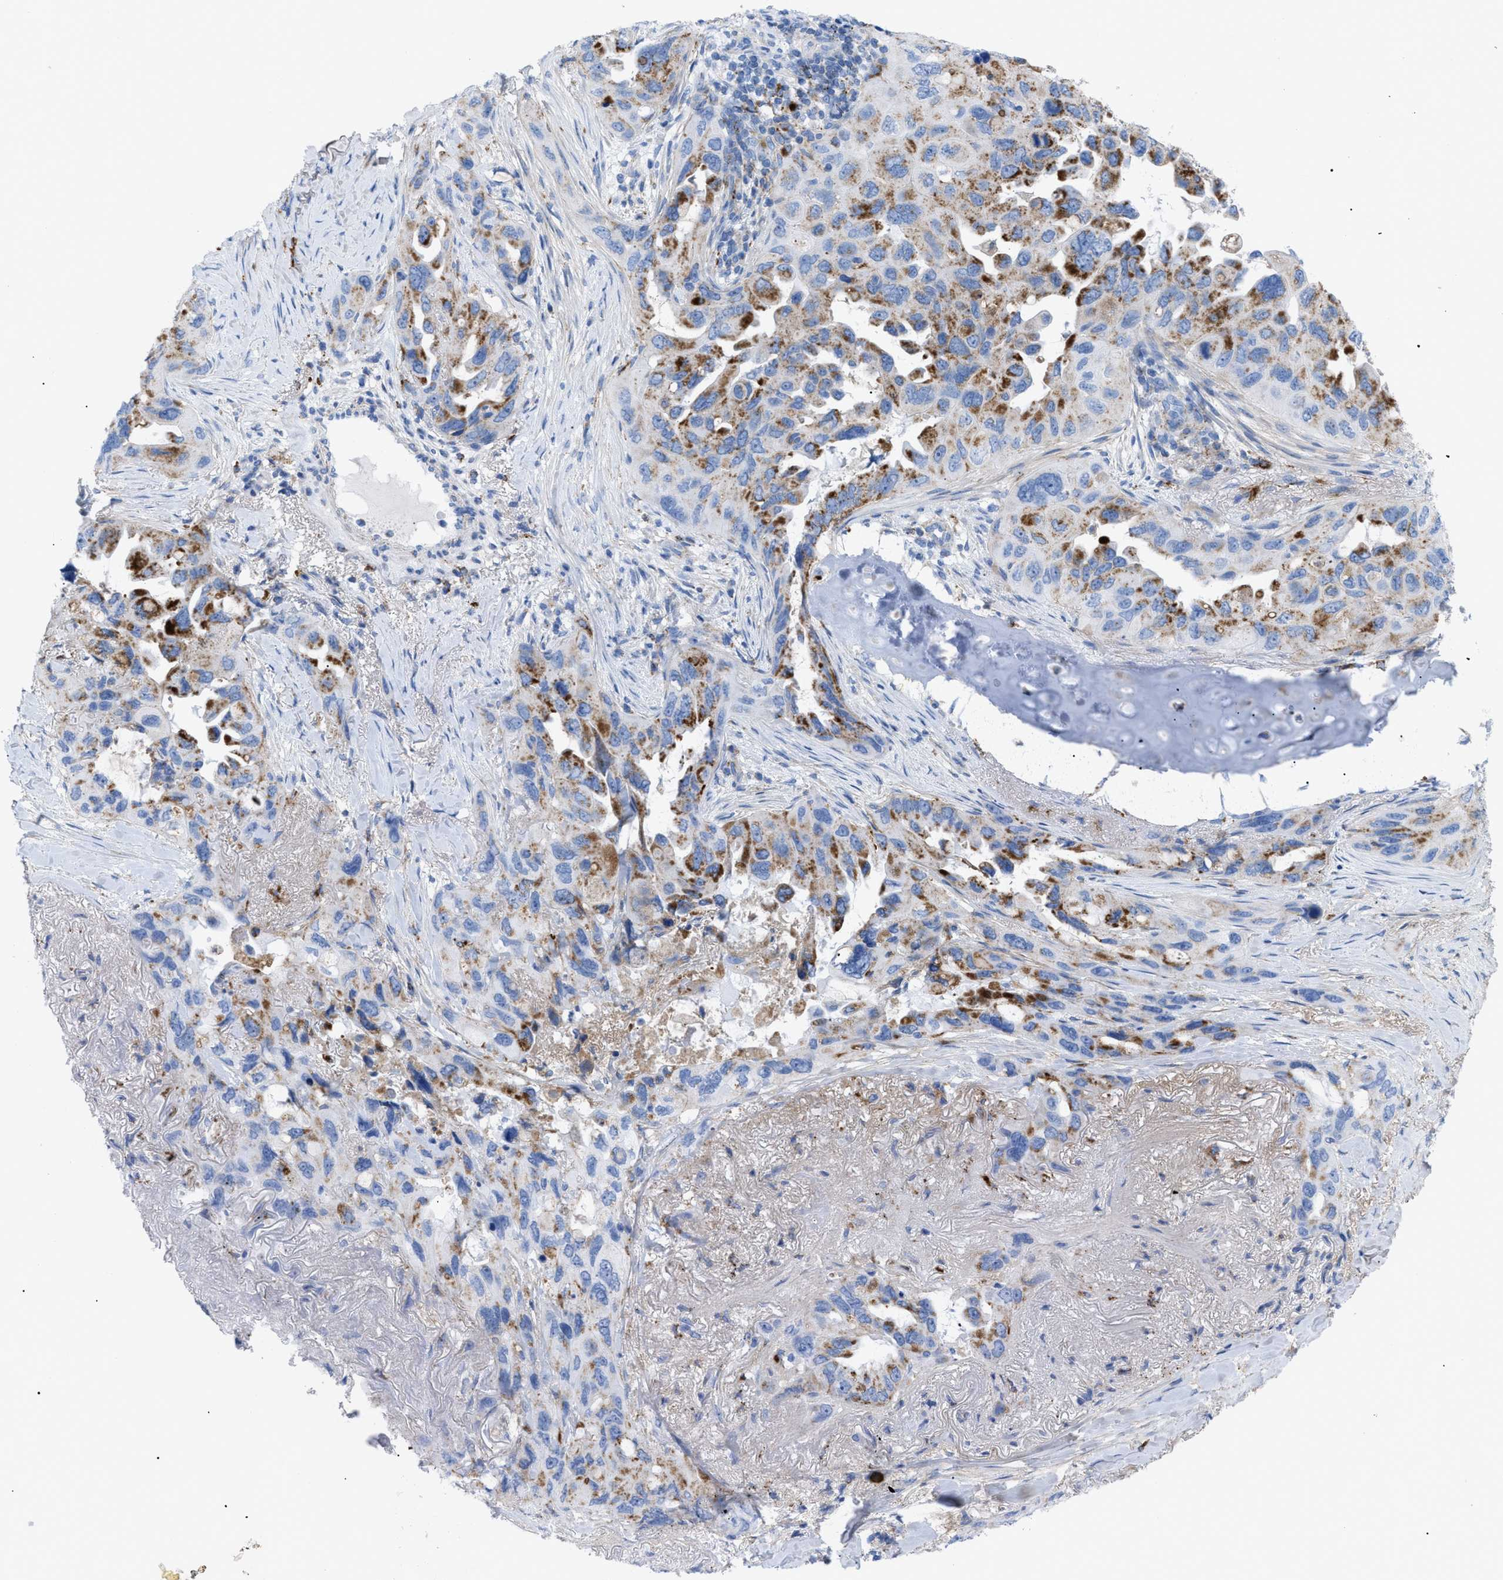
{"staining": {"intensity": "moderate", "quantity": ">75%", "location": "cytoplasmic/membranous"}, "tissue": "lung cancer", "cell_type": "Tumor cells", "image_type": "cancer", "snomed": [{"axis": "morphology", "description": "Squamous cell carcinoma, NOS"}, {"axis": "topography", "description": "Lung"}], "caption": "Immunohistochemical staining of lung cancer (squamous cell carcinoma) demonstrates medium levels of moderate cytoplasmic/membranous expression in about >75% of tumor cells.", "gene": "DRAM2", "patient": {"sex": "female", "age": 73}}